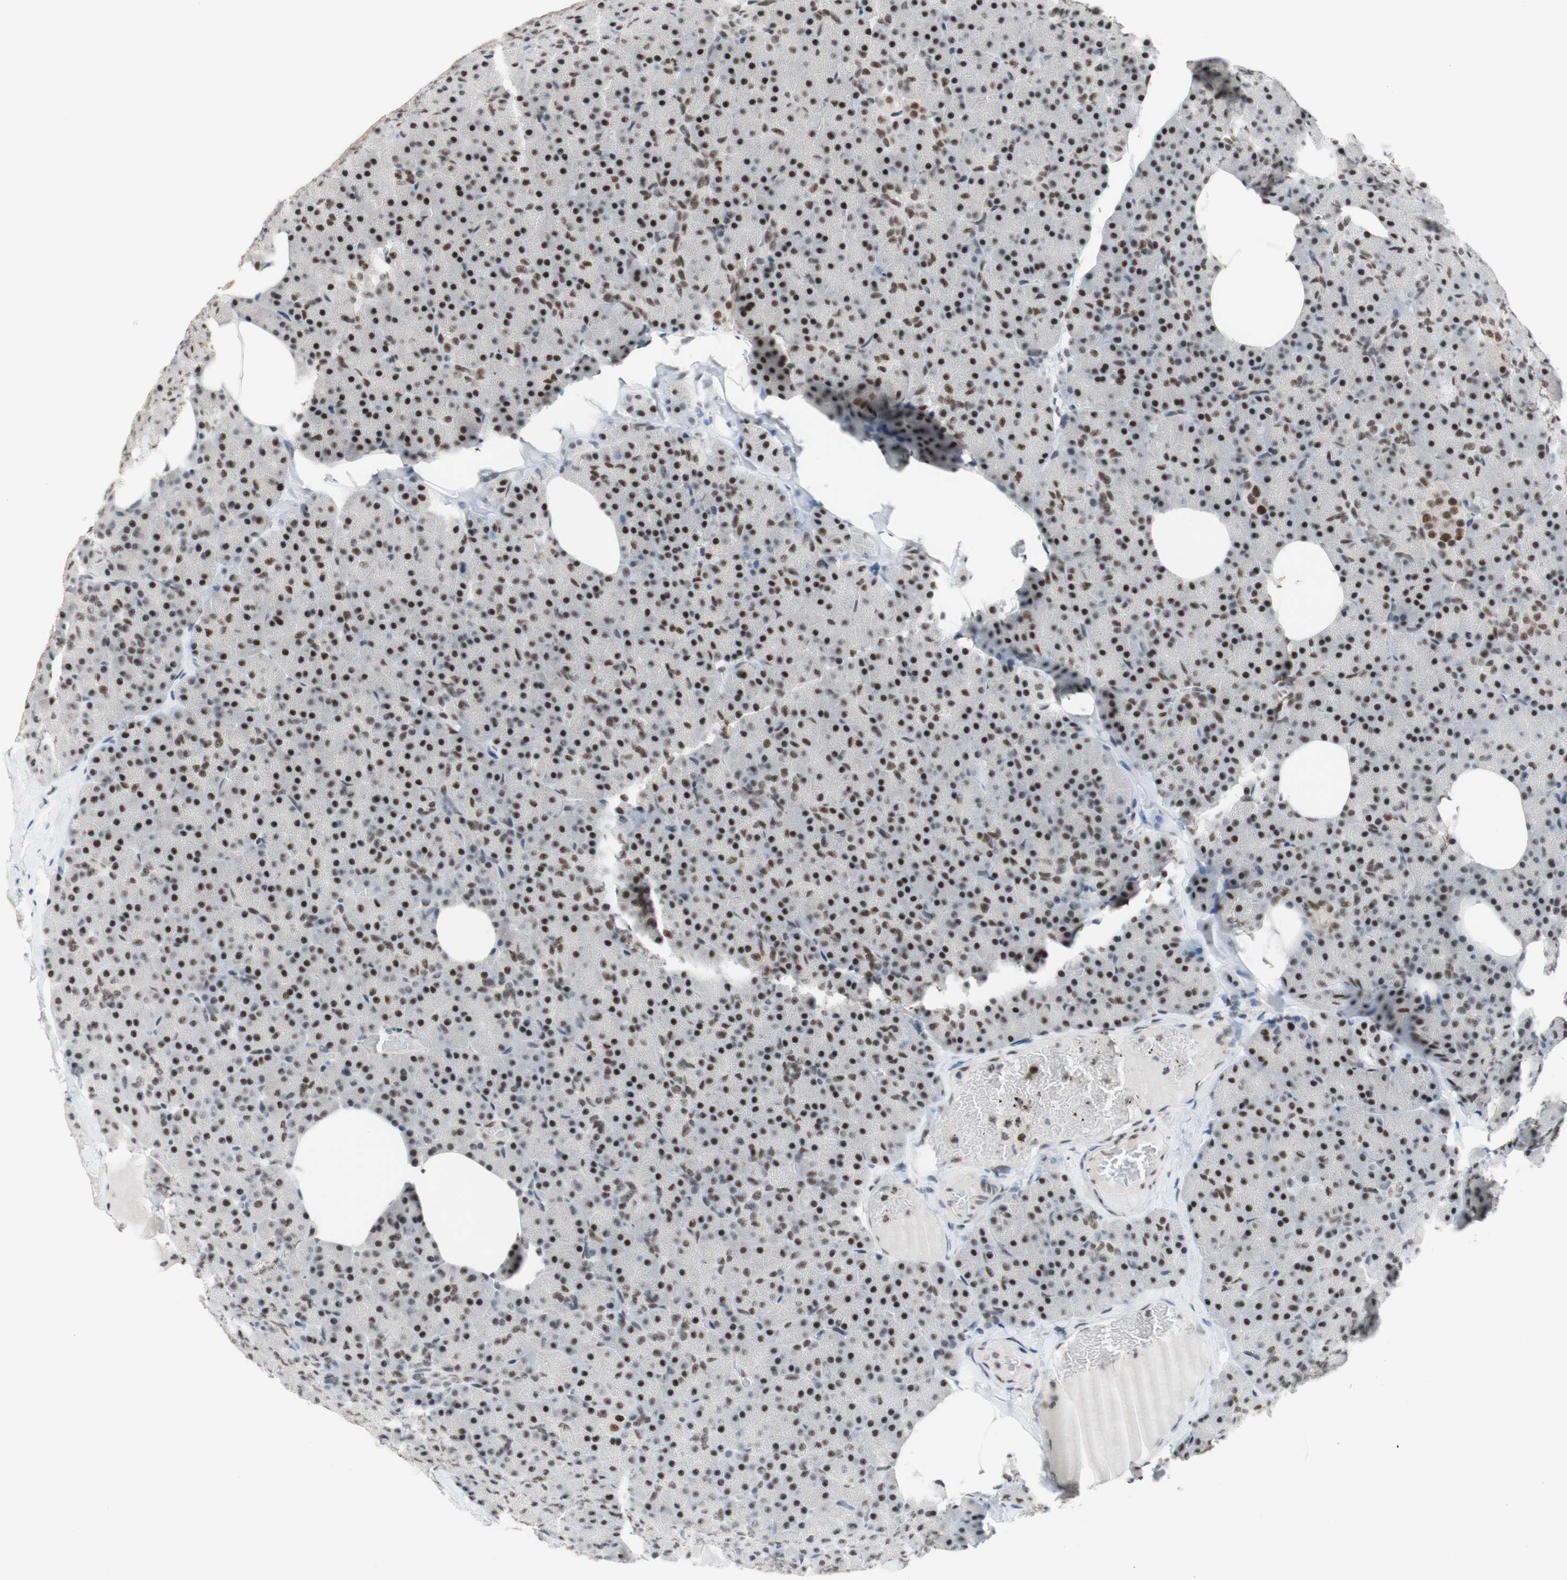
{"staining": {"intensity": "strong", "quantity": ">75%", "location": "nuclear"}, "tissue": "pancreas", "cell_type": "Exocrine glandular cells", "image_type": "normal", "snomed": [{"axis": "morphology", "description": "Normal tissue, NOS"}, {"axis": "topography", "description": "Pancreas"}], "caption": "Protein staining reveals strong nuclear positivity in about >75% of exocrine glandular cells in normal pancreas.", "gene": "PRPF19", "patient": {"sex": "female", "age": 35}}